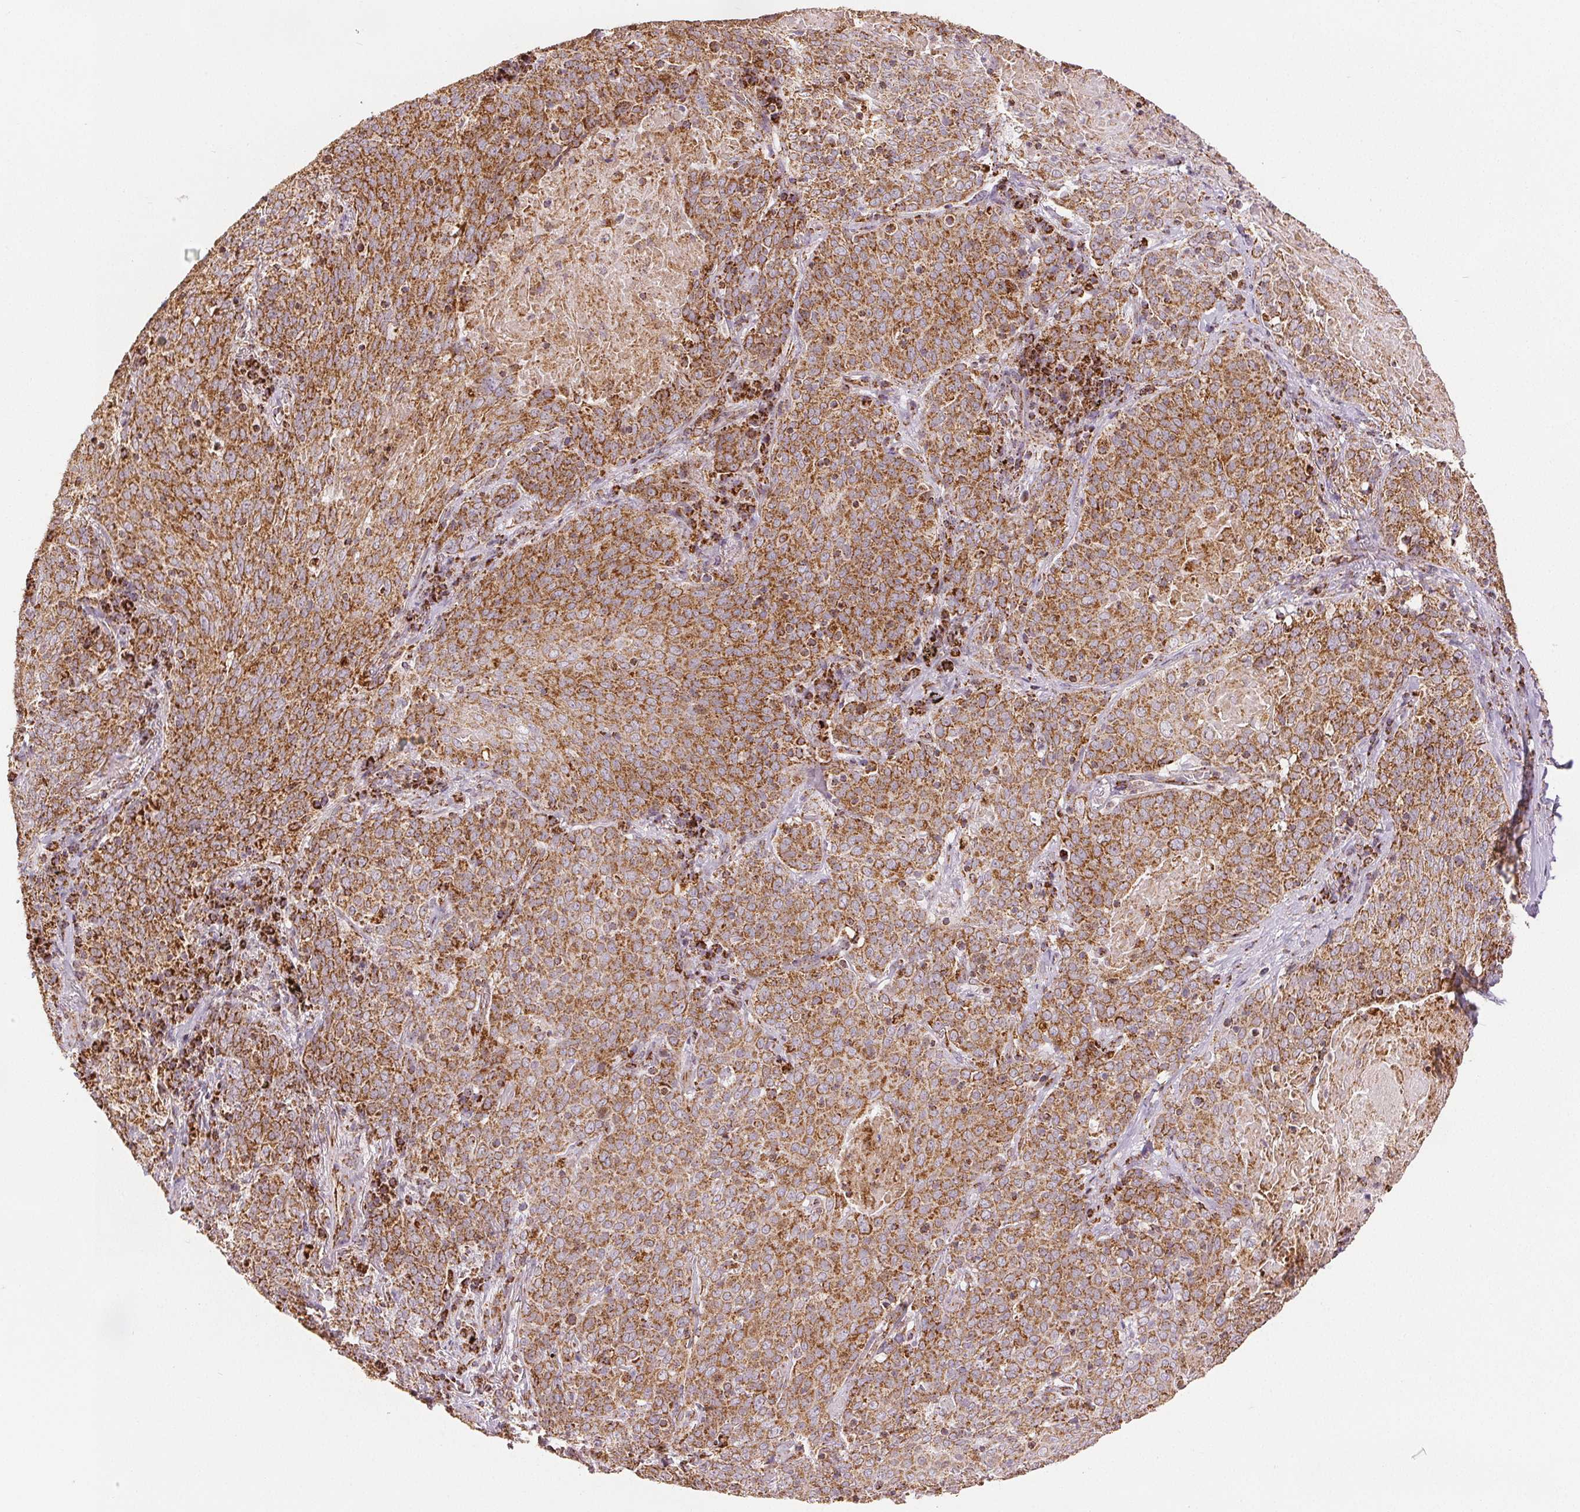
{"staining": {"intensity": "moderate", "quantity": ">75%", "location": "cytoplasmic/membranous"}, "tissue": "lung cancer", "cell_type": "Tumor cells", "image_type": "cancer", "snomed": [{"axis": "morphology", "description": "Squamous cell carcinoma, NOS"}, {"axis": "topography", "description": "Lung"}], "caption": "Protein expression analysis of squamous cell carcinoma (lung) displays moderate cytoplasmic/membranous expression in approximately >75% of tumor cells. The staining was performed using DAB (3,3'-diaminobenzidine) to visualize the protein expression in brown, while the nuclei were stained in blue with hematoxylin (Magnification: 20x).", "gene": "SDHB", "patient": {"sex": "male", "age": 82}}